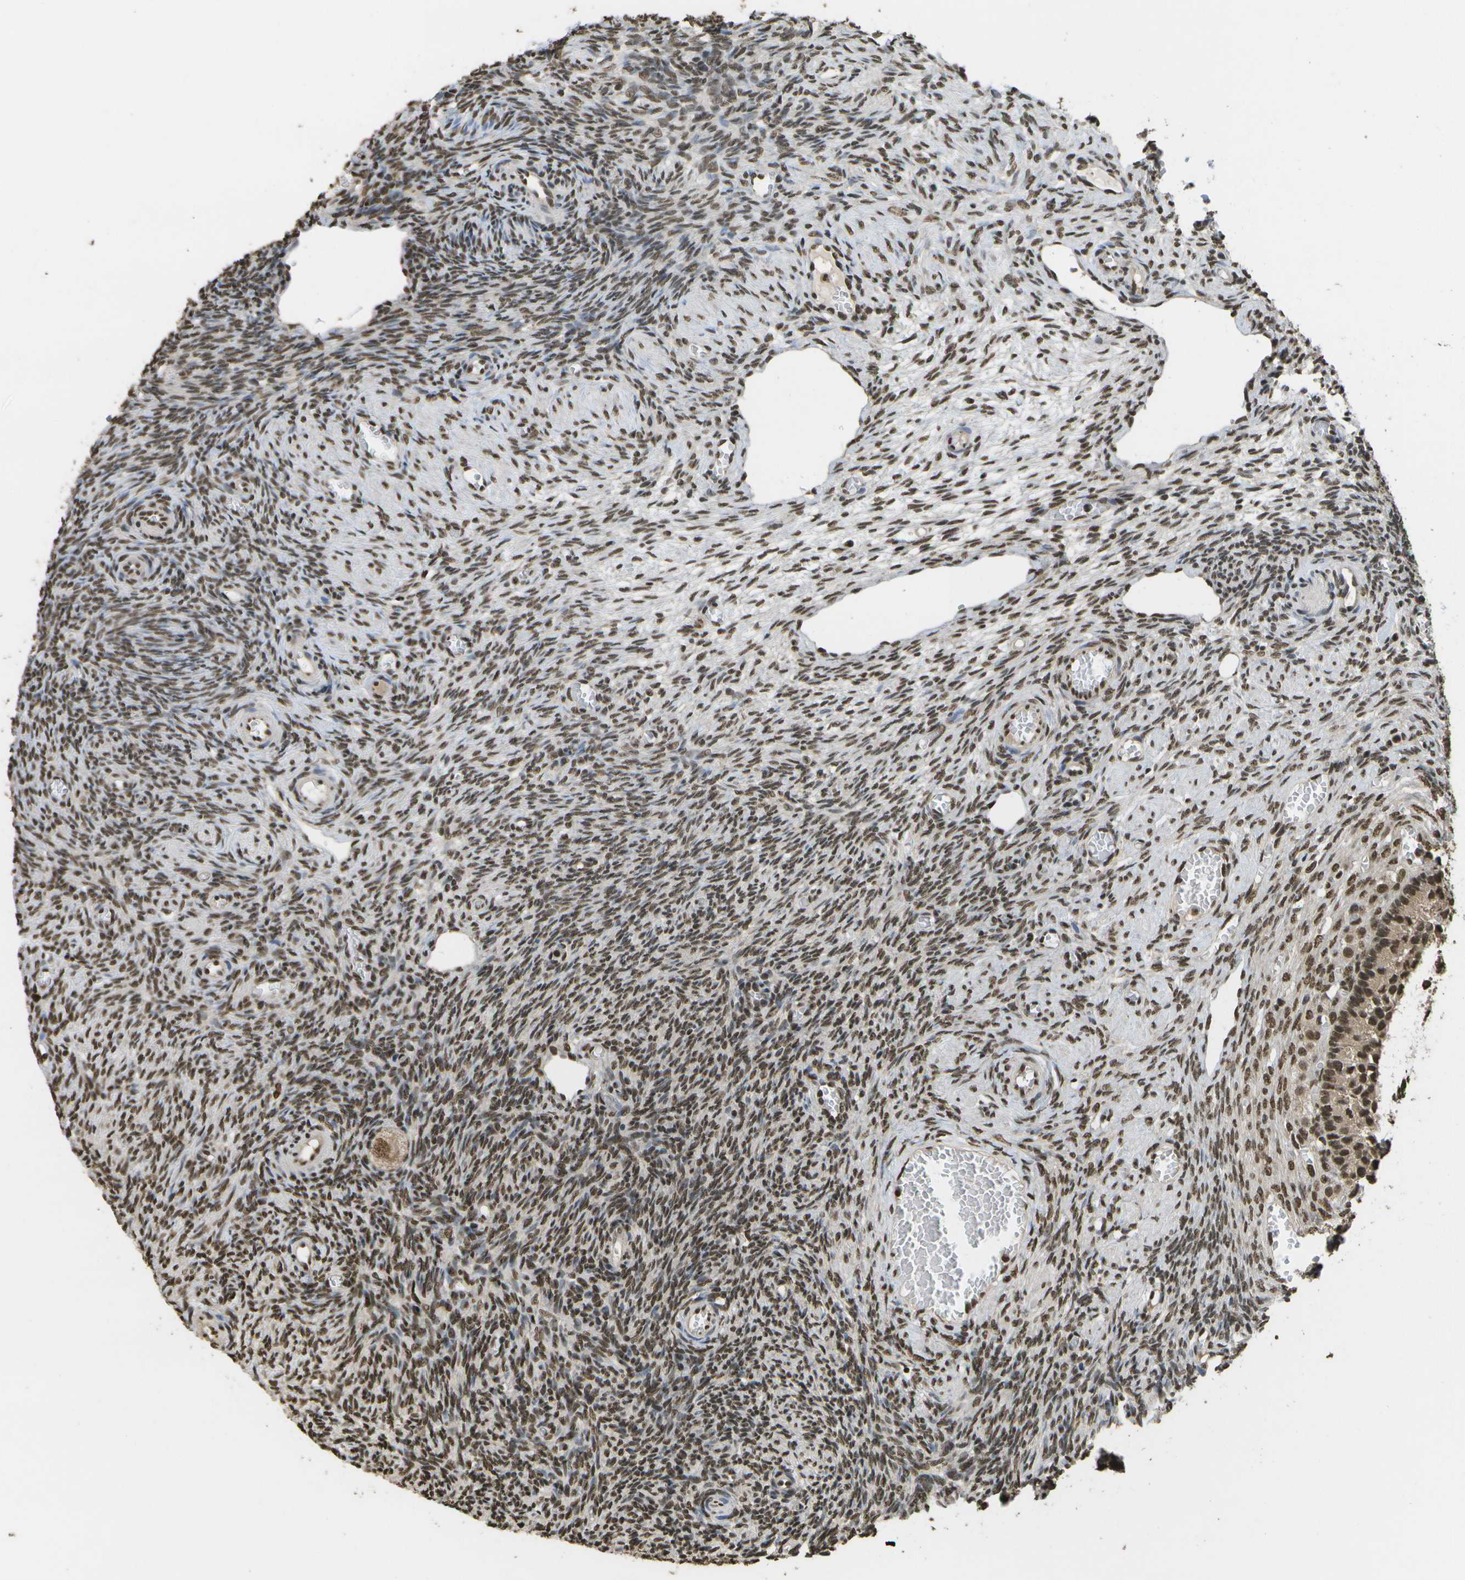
{"staining": {"intensity": "moderate", "quantity": ">75%", "location": "cytoplasmic/membranous,nuclear"}, "tissue": "ovary", "cell_type": "Follicle cells", "image_type": "normal", "snomed": [{"axis": "morphology", "description": "Normal tissue, NOS"}, {"axis": "topography", "description": "Ovary"}], "caption": "Protein positivity by IHC reveals moderate cytoplasmic/membranous,nuclear positivity in approximately >75% of follicle cells in unremarkable ovary. (brown staining indicates protein expression, while blue staining denotes nuclei).", "gene": "SPEN", "patient": {"sex": "female", "age": 27}}